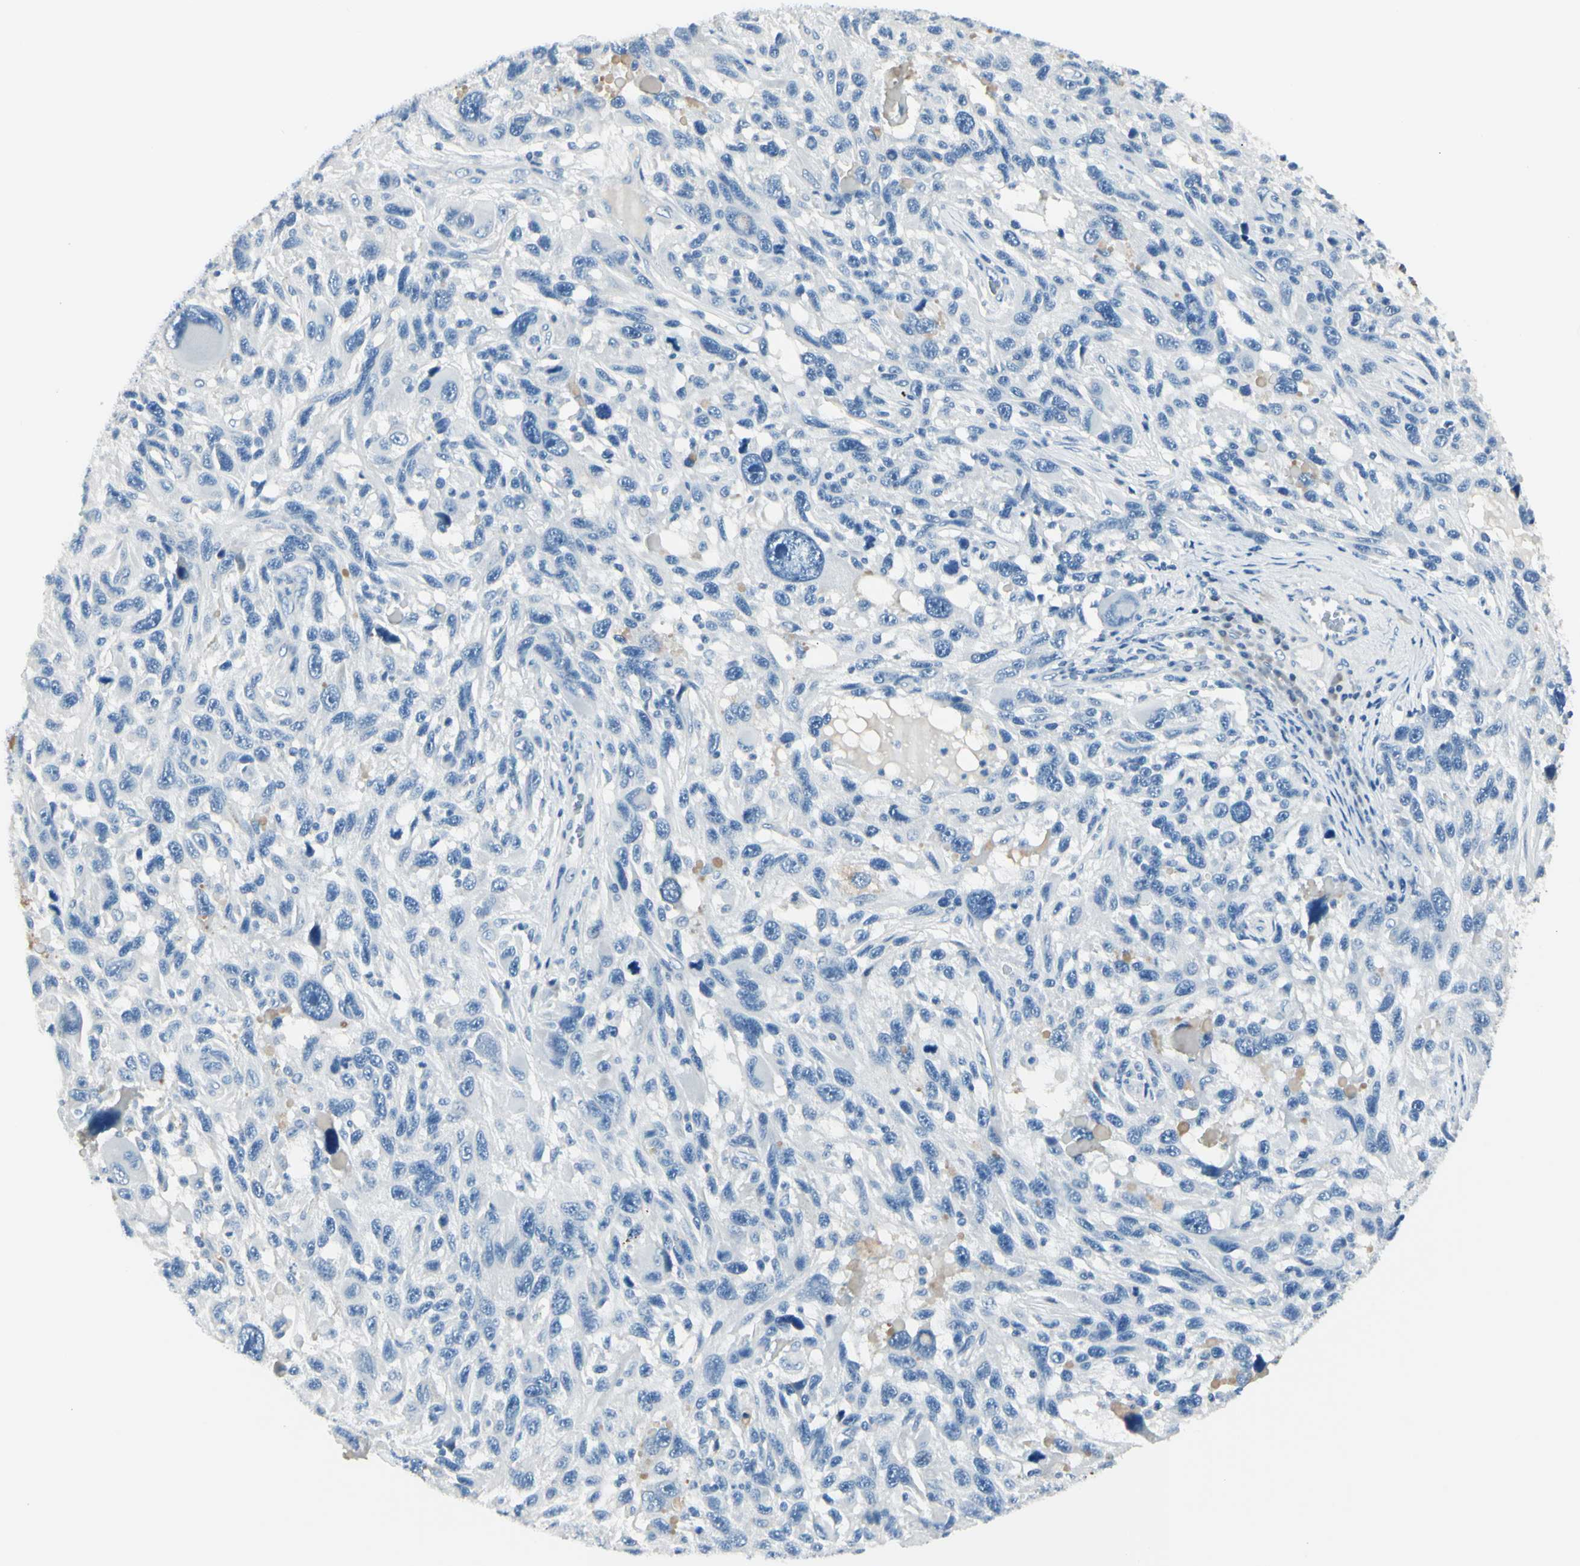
{"staining": {"intensity": "negative", "quantity": "none", "location": "none"}, "tissue": "melanoma", "cell_type": "Tumor cells", "image_type": "cancer", "snomed": [{"axis": "morphology", "description": "Malignant melanoma, NOS"}, {"axis": "topography", "description": "Skin"}], "caption": "Immunohistochemical staining of human melanoma demonstrates no significant expression in tumor cells.", "gene": "DLG4", "patient": {"sex": "male", "age": 53}}